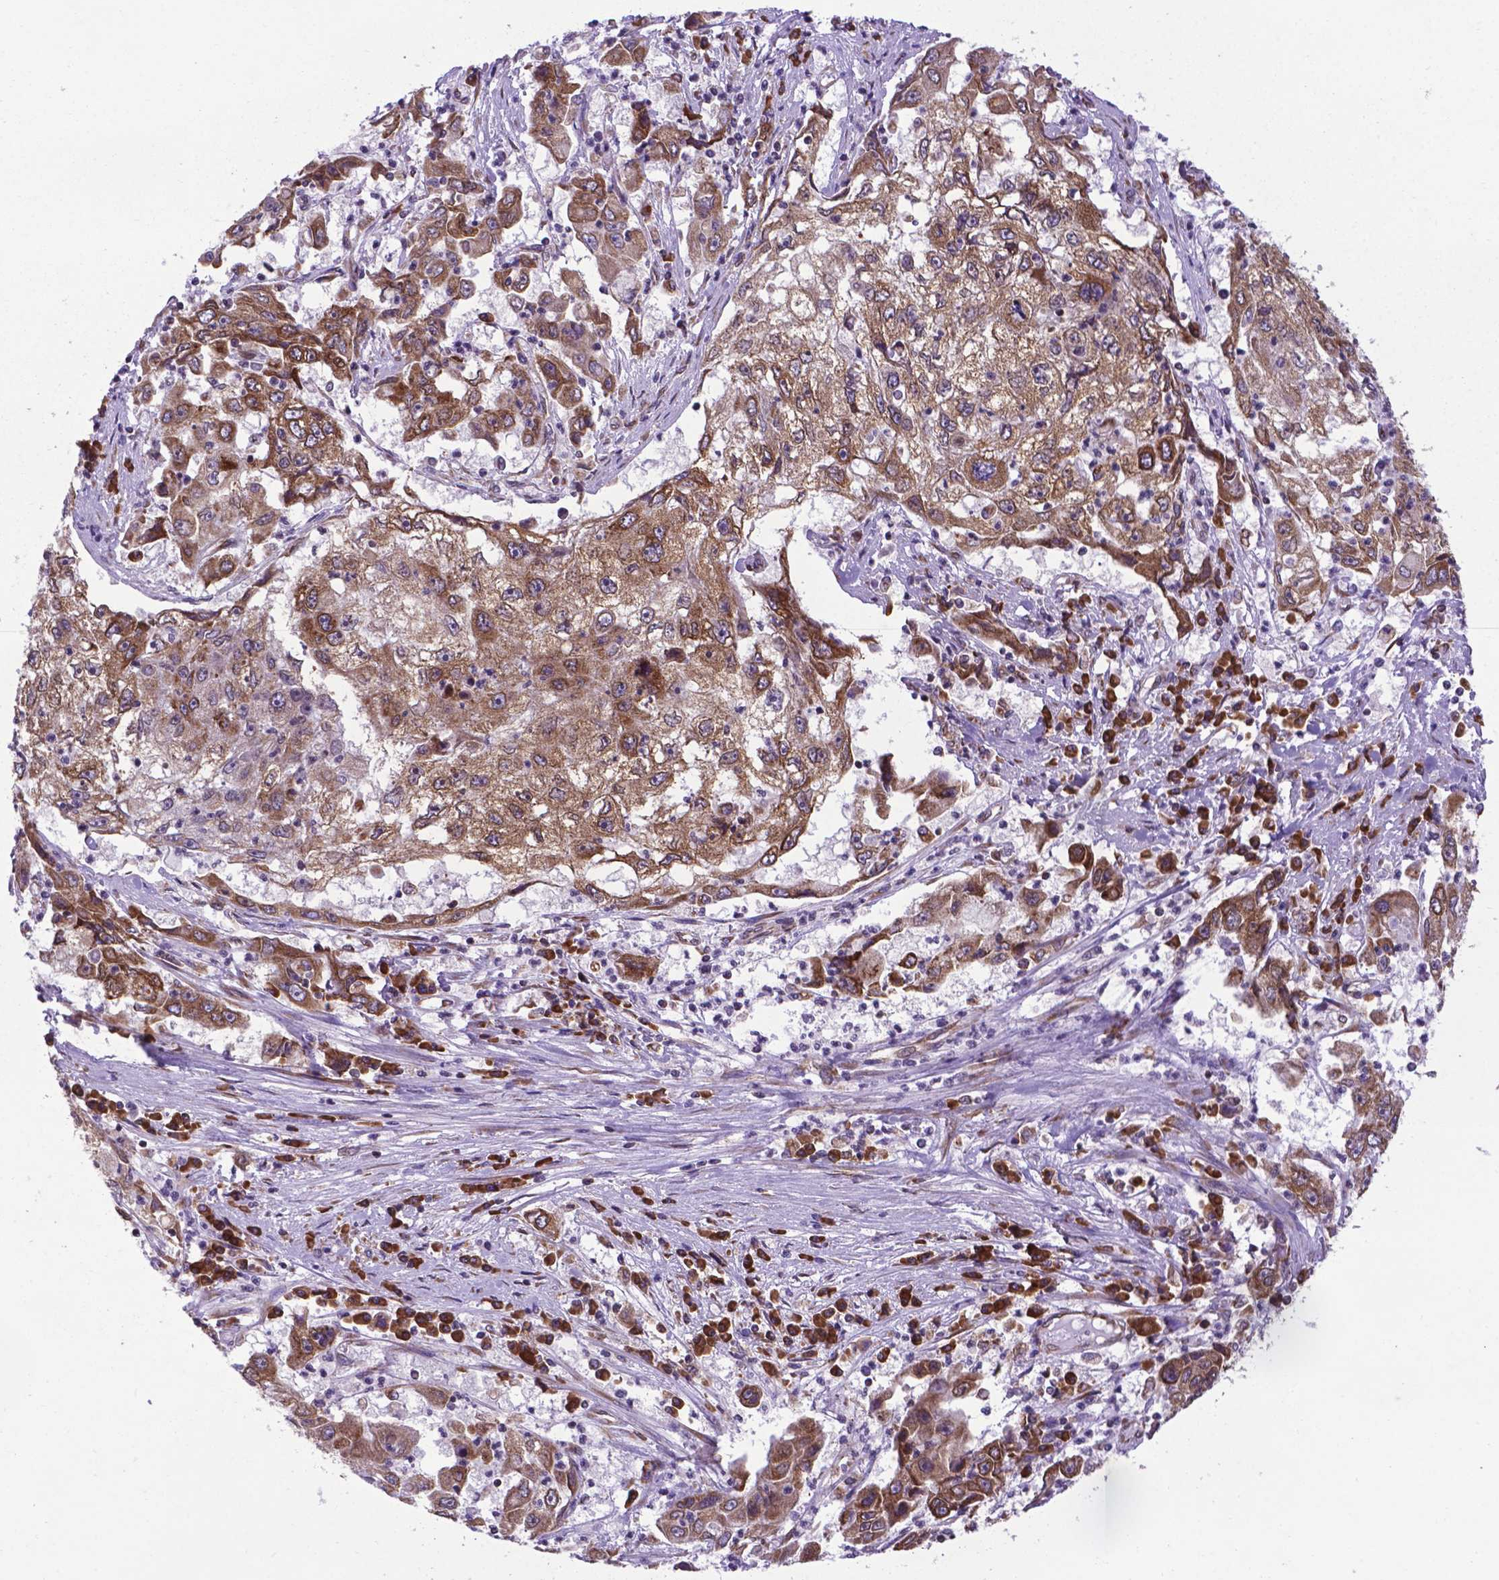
{"staining": {"intensity": "moderate", "quantity": ">75%", "location": "cytoplasmic/membranous"}, "tissue": "cervical cancer", "cell_type": "Tumor cells", "image_type": "cancer", "snomed": [{"axis": "morphology", "description": "Squamous cell carcinoma, NOS"}, {"axis": "topography", "description": "Cervix"}], "caption": "Cervical squamous cell carcinoma stained with a brown dye demonstrates moderate cytoplasmic/membranous positive positivity in about >75% of tumor cells.", "gene": "WDR83OS", "patient": {"sex": "female", "age": 36}}